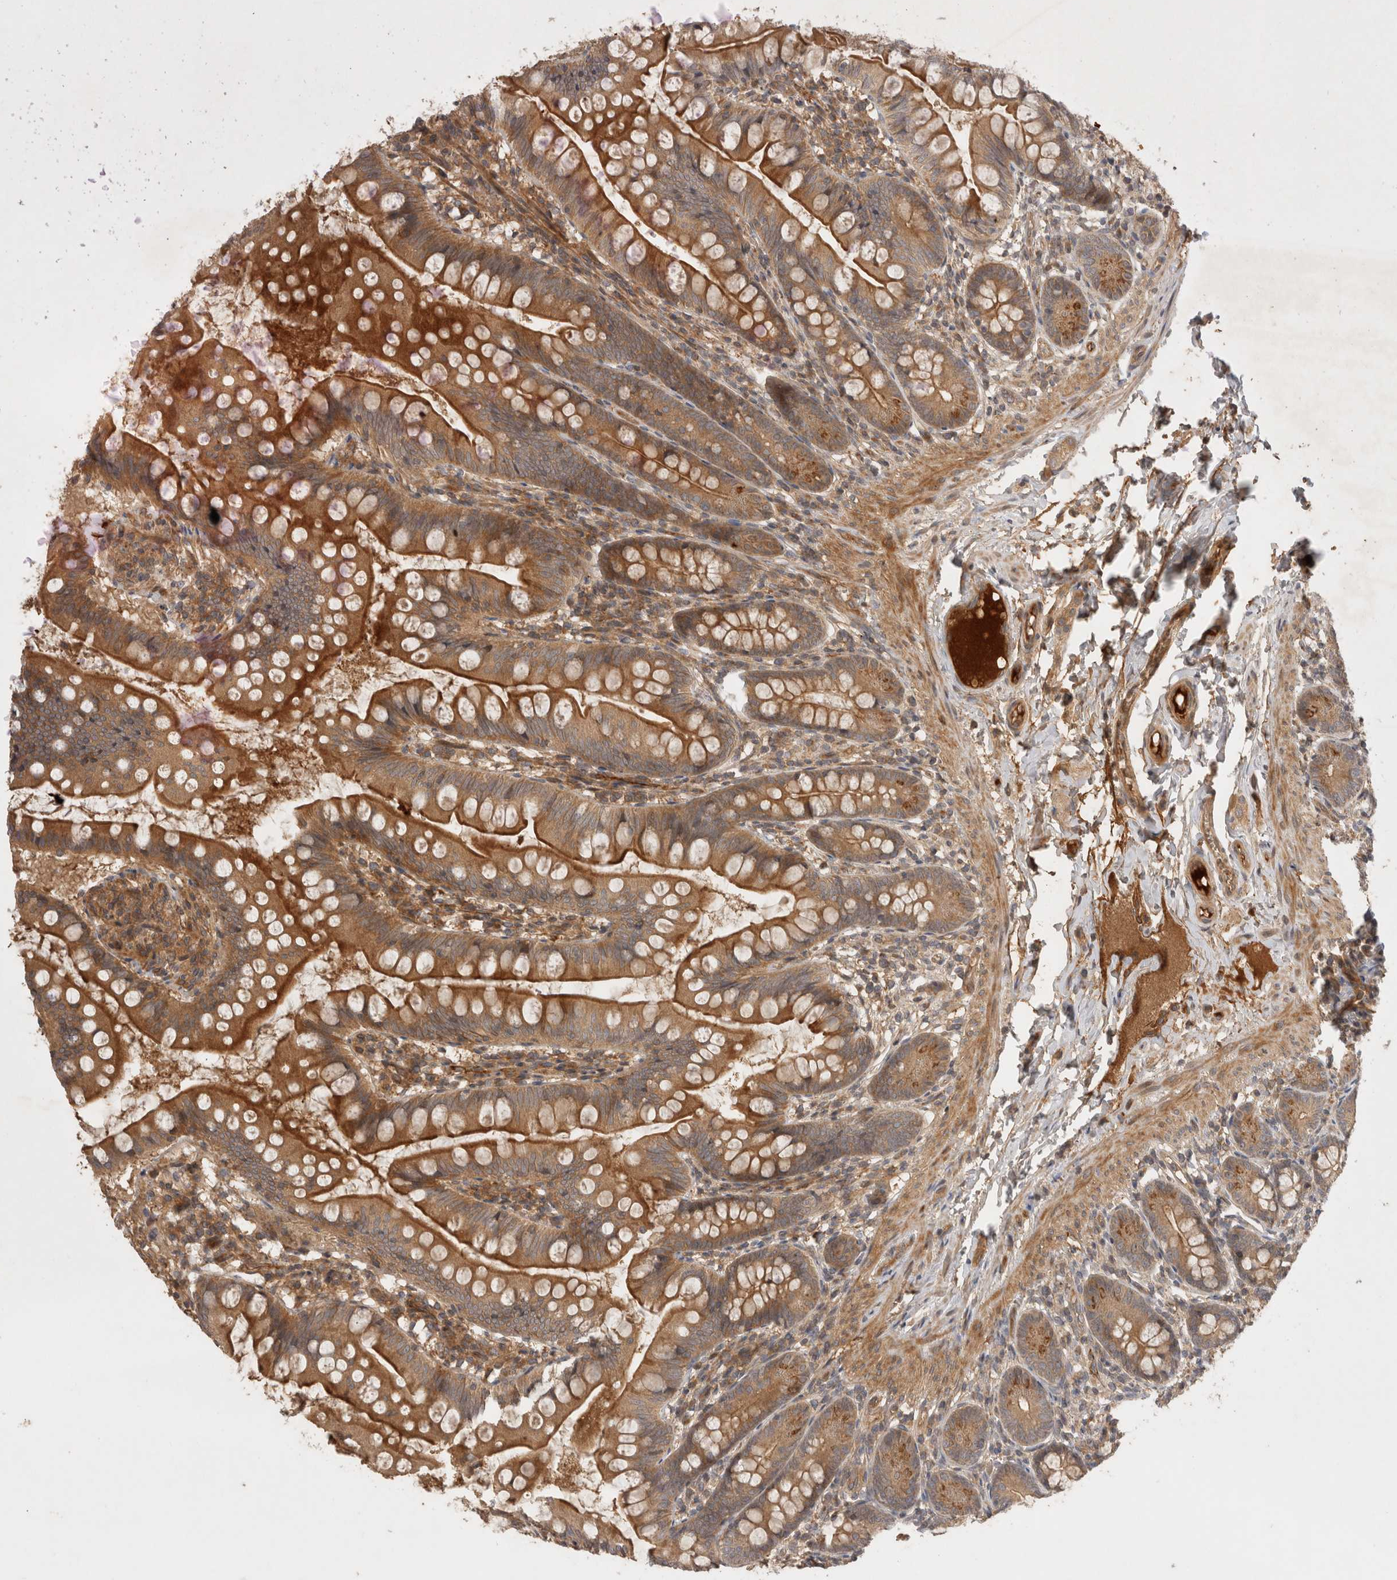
{"staining": {"intensity": "strong", "quantity": ">75%", "location": "cytoplasmic/membranous"}, "tissue": "small intestine", "cell_type": "Glandular cells", "image_type": "normal", "snomed": [{"axis": "morphology", "description": "Normal tissue, NOS"}, {"axis": "topography", "description": "Small intestine"}], "caption": "Protein staining of benign small intestine reveals strong cytoplasmic/membranous positivity in approximately >75% of glandular cells.", "gene": "PPP1R42", "patient": {"sex": "male", "age": 7}}